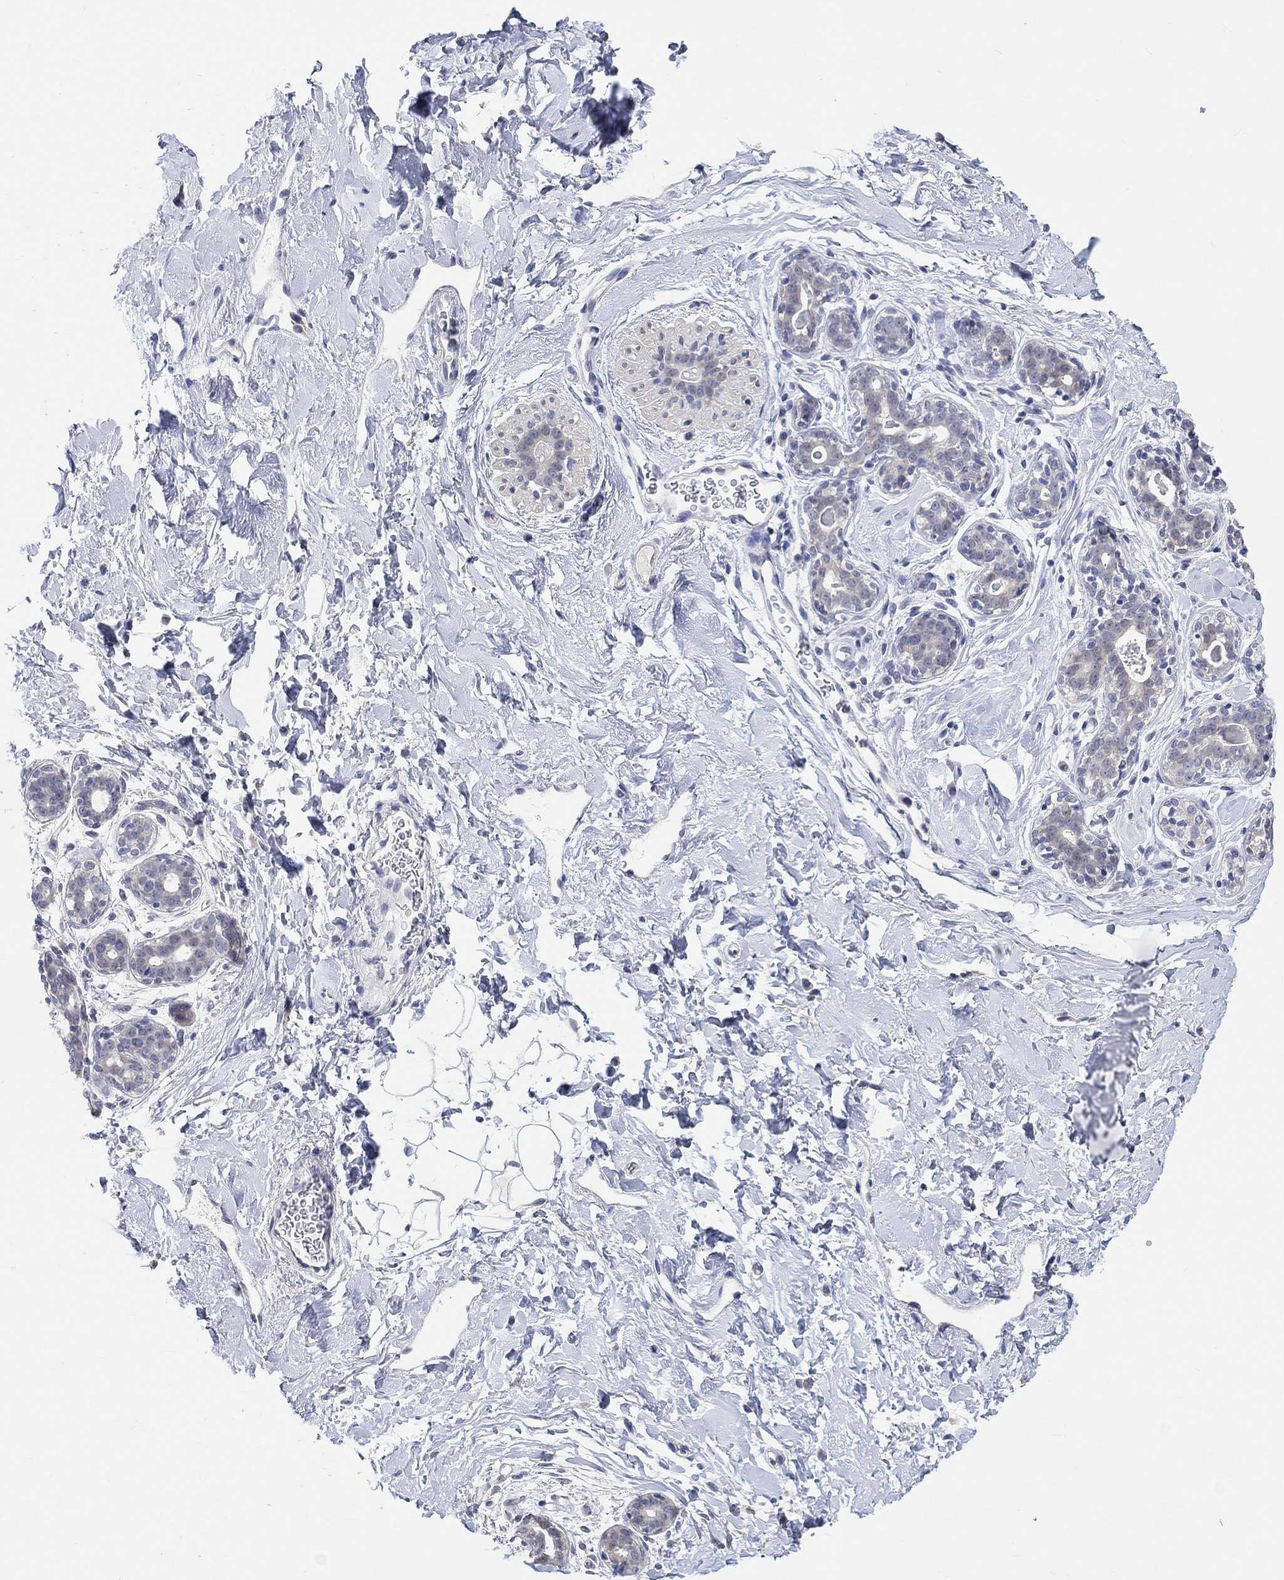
{"staining": {"intensity": "negative", "quantity": "none", "location": "none"}, "tissue": "breast", "cell_type": "Adipocytes", "image_type": "normal", "snomed": [{"axis": "morphology", "description": "Normal tissue, NOS"}, {"axis": "topography", "description": "Breast"}], "caption": "Immunohistochemistry (IHC) of unremarkable human breast demonstrates no staining in adipocytes. Nuclei are stained in blue.", "gene": "PNMA5", "patient": {"sex": "female", "age": 43}}